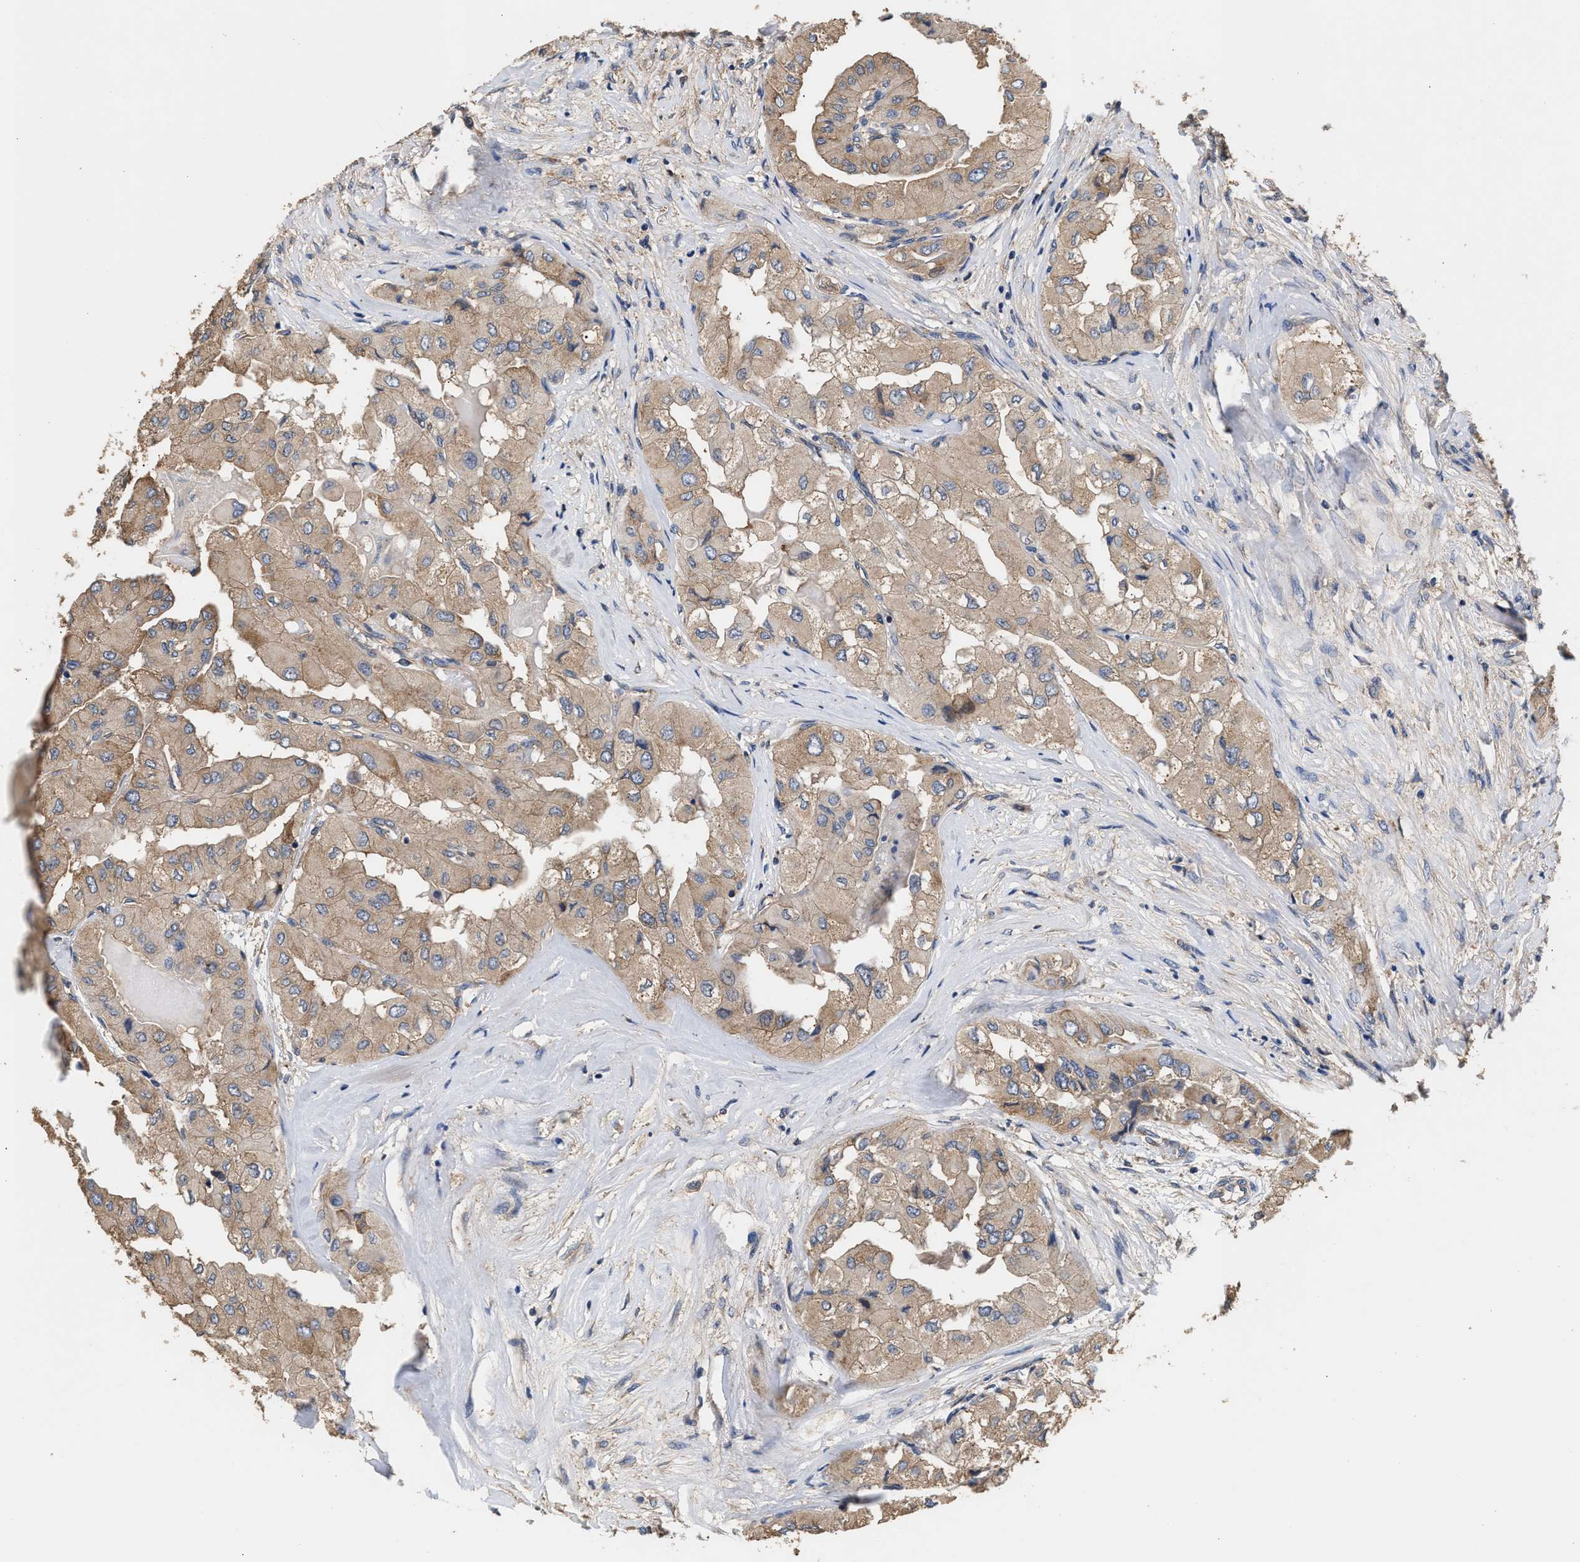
{"staining": {"intensity": "weak", "quantity": ">75%", "location": "cytoplasmic/membranous"}, "tissue": "thyroid cancer", "cell_type": "Tumor cells", "image_type": "cancer", "snomed": [{"axis": "morphology", "description": "Papillary adenocarcinoma, NOS"}, {"axis": "topography", "description": "Thyroid gland"}], "caption": "Thyroid cancer (papillary adenocarcinoma) was stained to show a protein in brown. There is low levels of weak cytoplasmic/membranous staining in approximately >75% of tumor cells.", "gene": "KLB", "patient": {"sex": "female", "age": 59}}